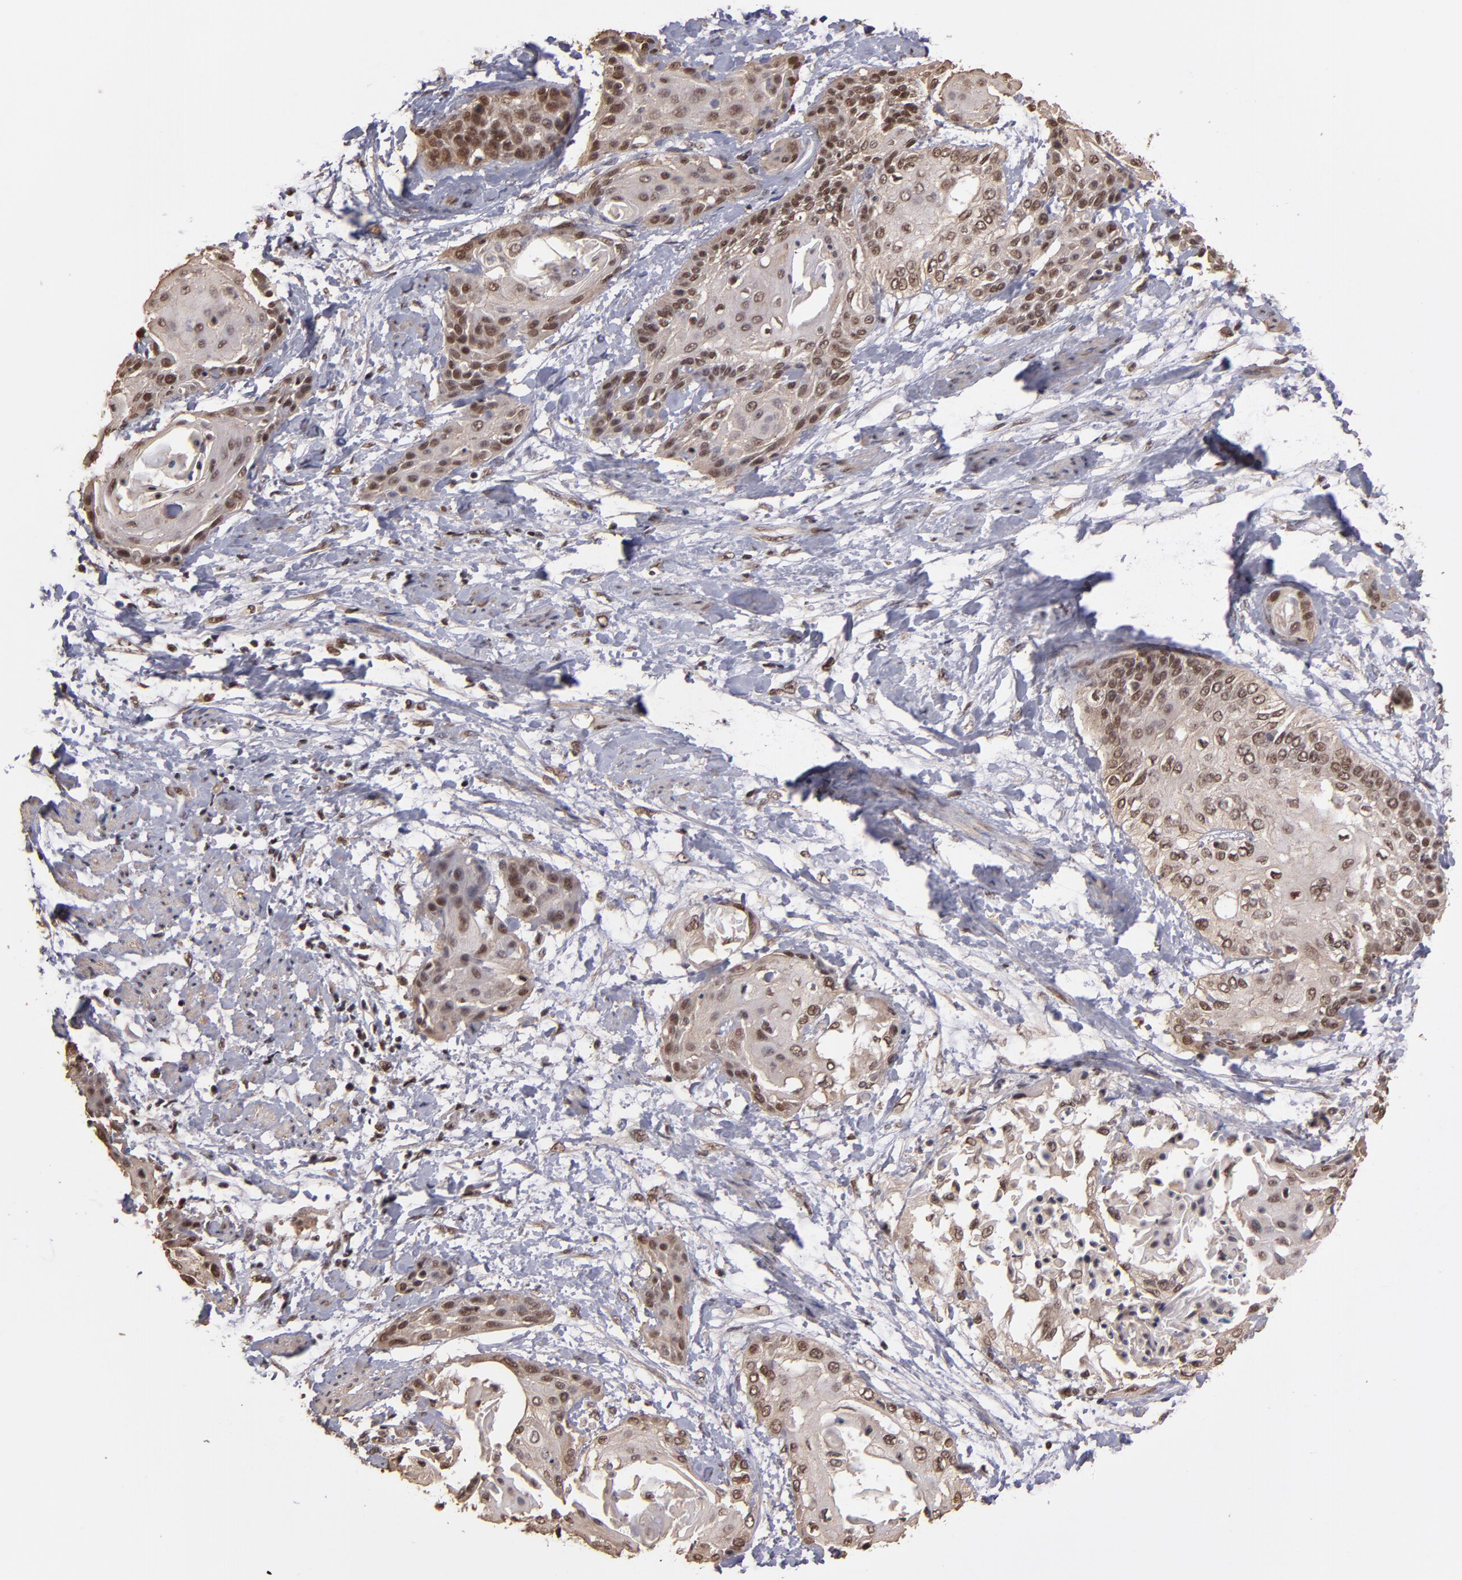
{"staining": {"intensity": "moderate", "quantity": "<25%", "location": "nuclear"}, "tissue": "cervical cancer", "cell_type": "Tumor cells", "image_type": "cancer", "snomed": [{"axis": "morphology", "description": "Squamous cell carcinoma, NOS"}, {"axis": "topography", "description": "Cervix"}], "caption": "Cervical cancer stained with a brown dye demonstrates moderate nuclear positive expression in approximately <25% of tumor cells.", "gene": "TERF2", "patient": {"sex": "female", "age": 57}}